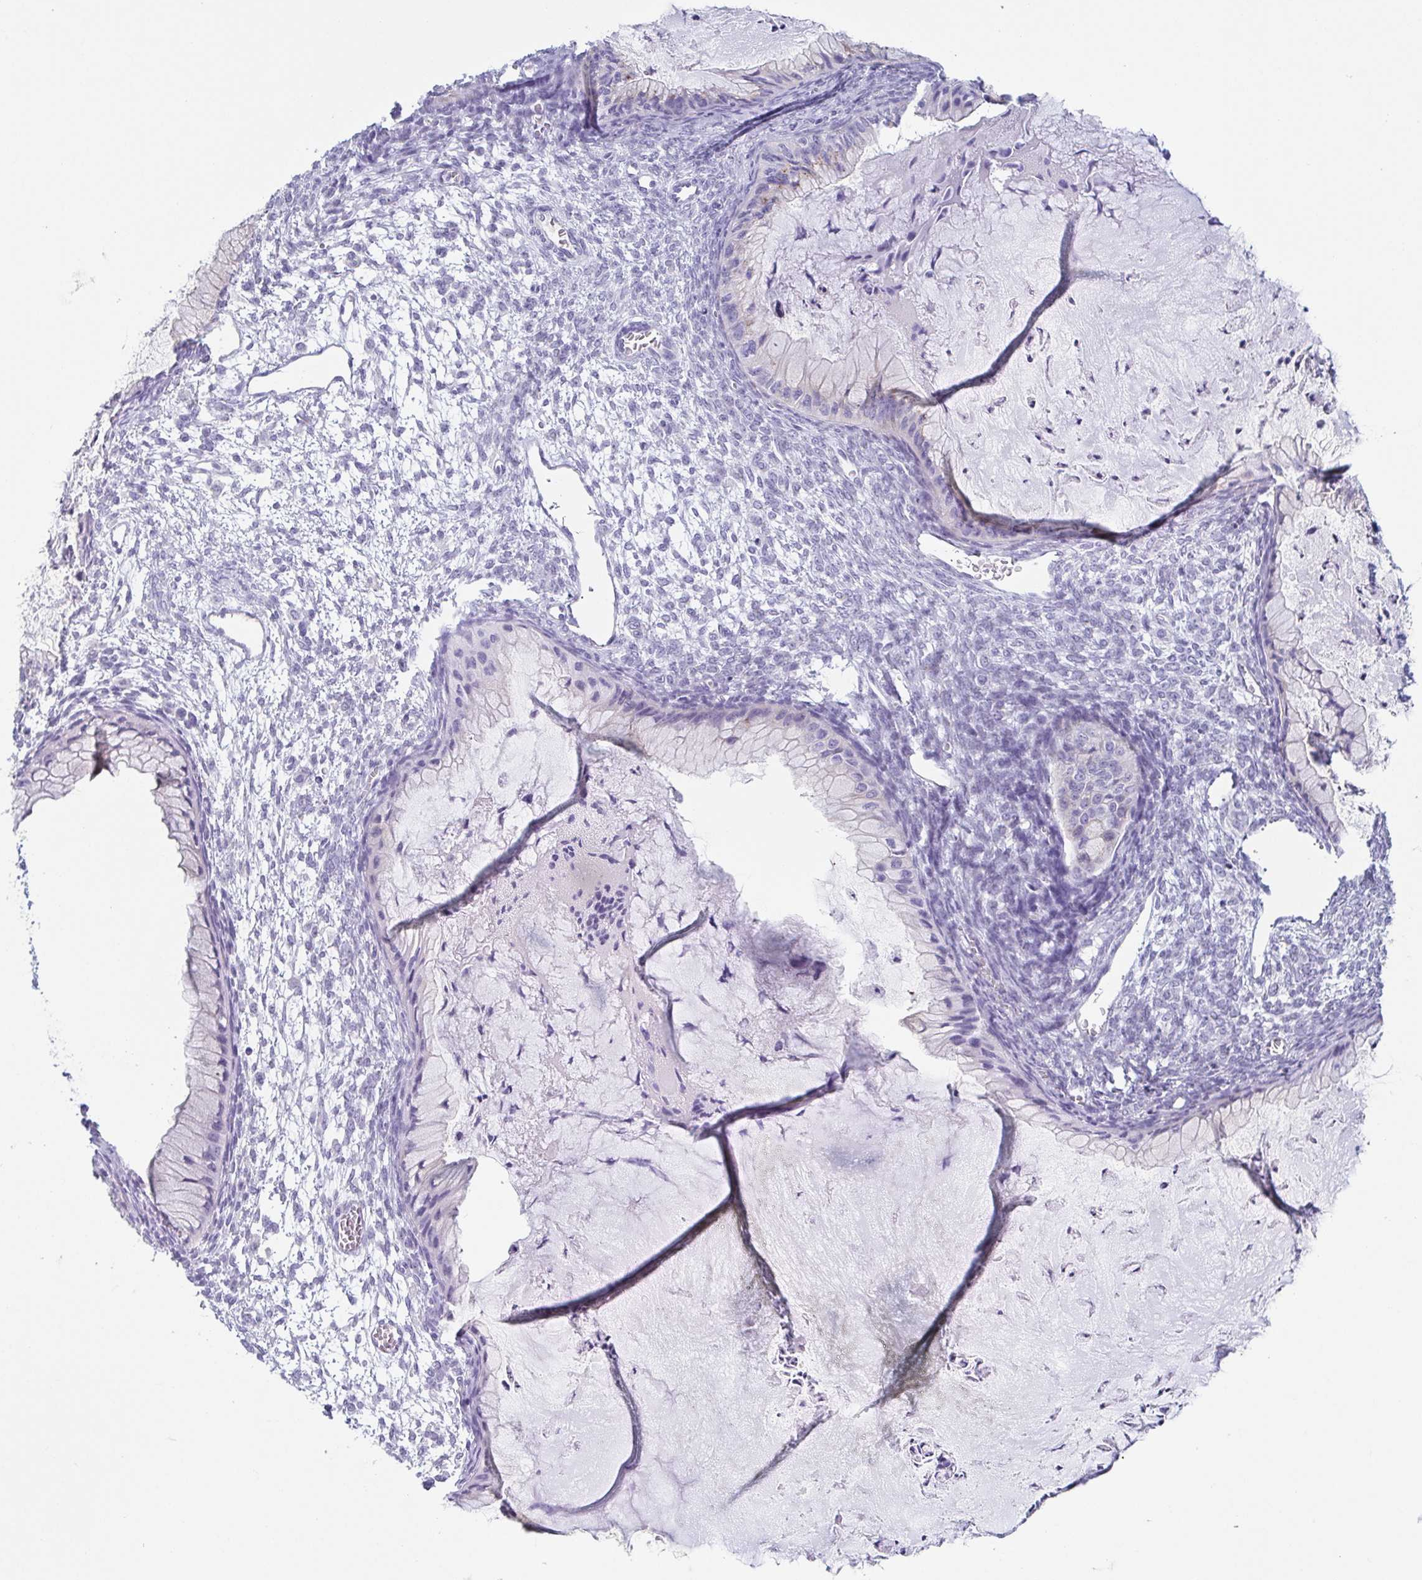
{"staining": {"intensity": "negative", "quantity": "none", "location": "none"}, "tissue": "ovarian cancer", "cell_type": "Tumor cells", "image_type": "cancer", "snomed": [{"axis": "morphology", "description": "Cystadenocarcinoma, mucinous, NOS"}, {"axis": "topography", "description": "Ovary"}], "caption": "Mucinous cystadenocarcinoma (ovarian) was stained to show a protein in brown. There is no significant positivity in tumor cells. (Stains: DAB (3,3'-diaminobenzidine) IHC with hematoxylin counter stain, Microscopy: brightfield microscopy at high magnification).", "gene": "LDLRAD1", "patient": {"sex": "female", "age": 72}}